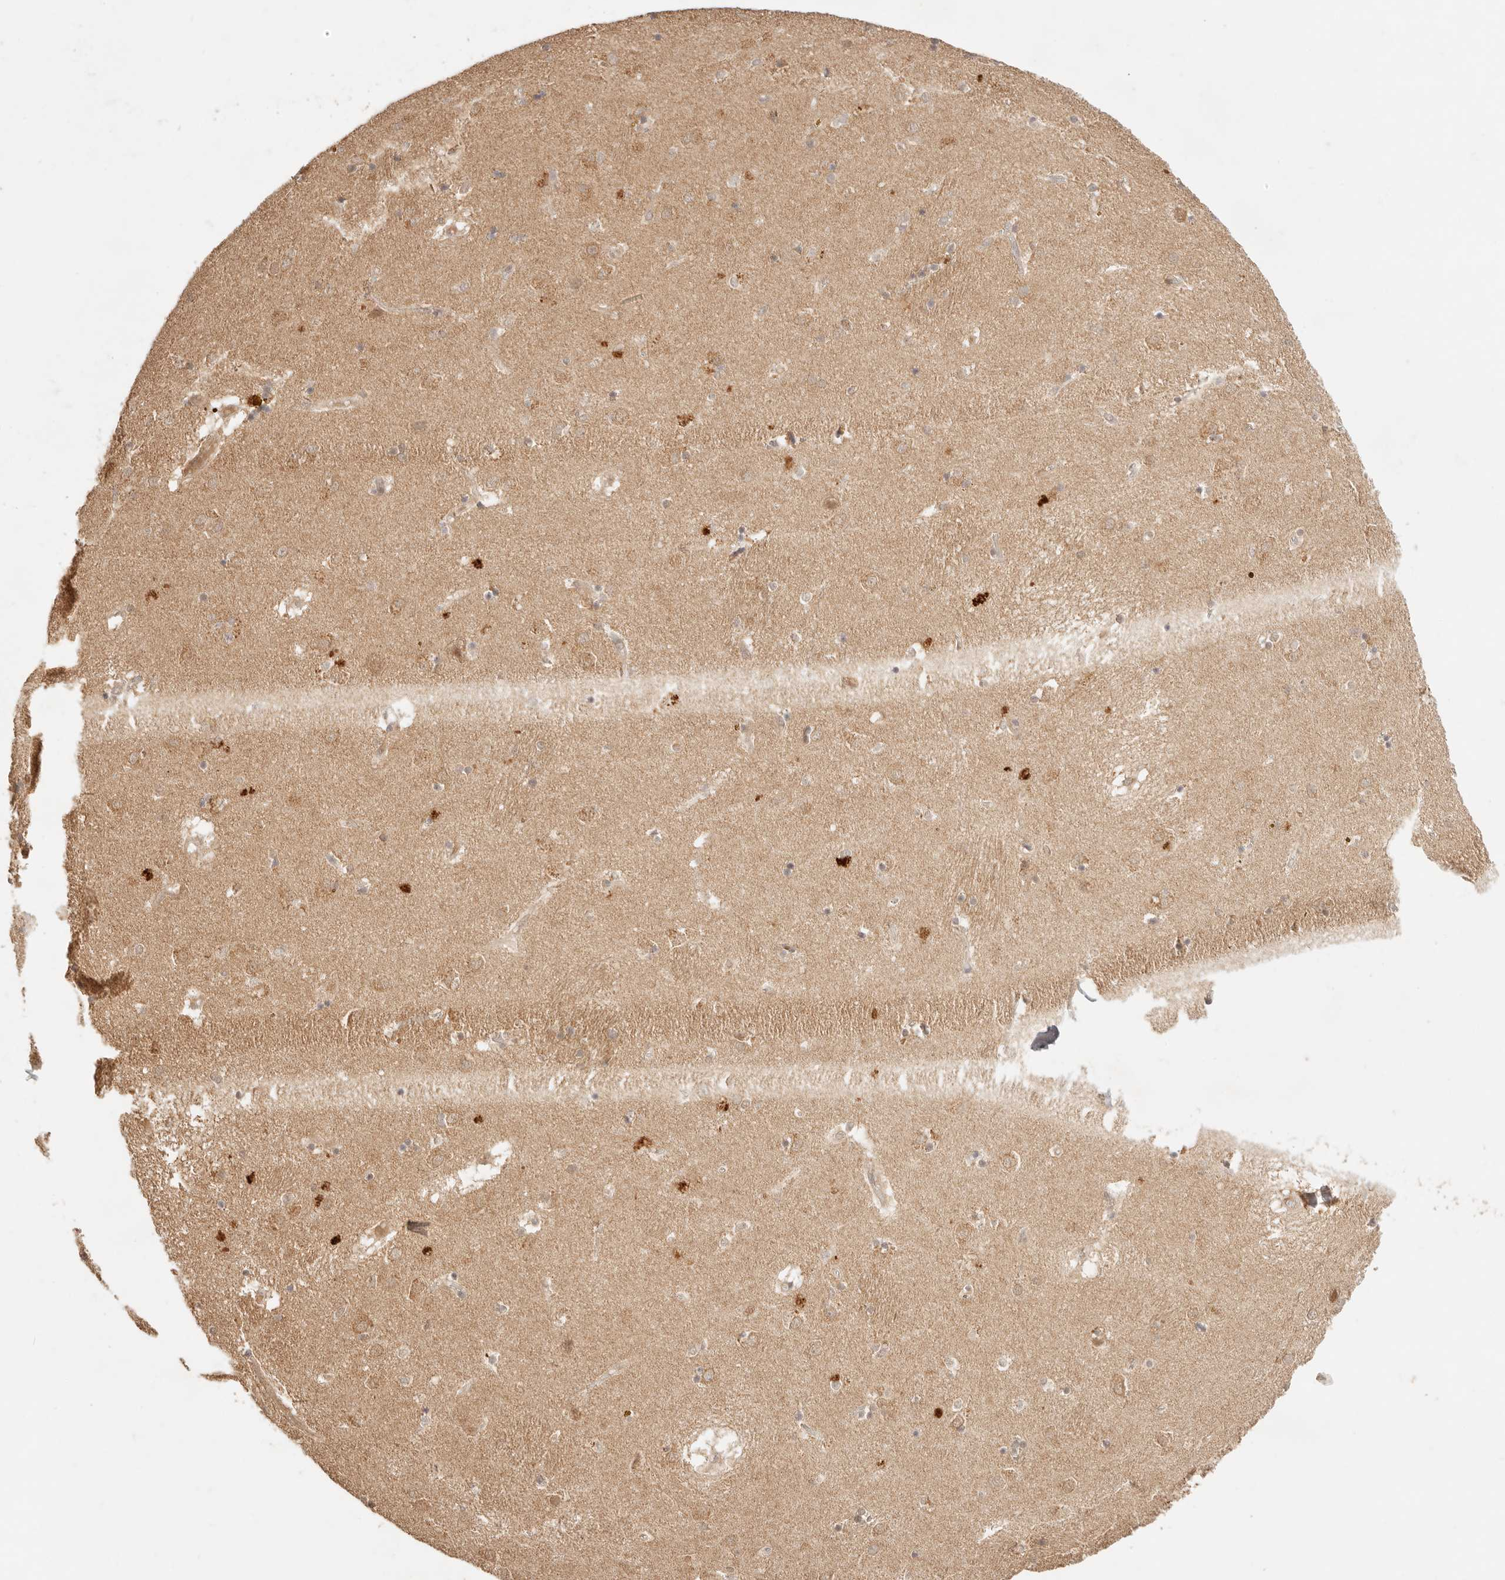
{"staining": {"intensity": "moderate", "quantity": "<25%", "location": "cytoplasmic/membranous"}, "tissue": "caudate", "cell_type": "Glial cells", "image_type": "normal", "snomed": [{"axis": "morphology", "description": "Normal tissue, NOS"}, {"axis": "topography", "description": "Lateral ventricle wall"}], "caption": "Moderate cytoplasmic/membranous protein staining is seen in about <25% of glial cells in caudate. (DAB (3,3'-diaminobenzidine) IHC, brown staining for protein, blue staining for nuclei).", "gene": "TRIM11", "patient": {"sex": "male", "age": 70}}